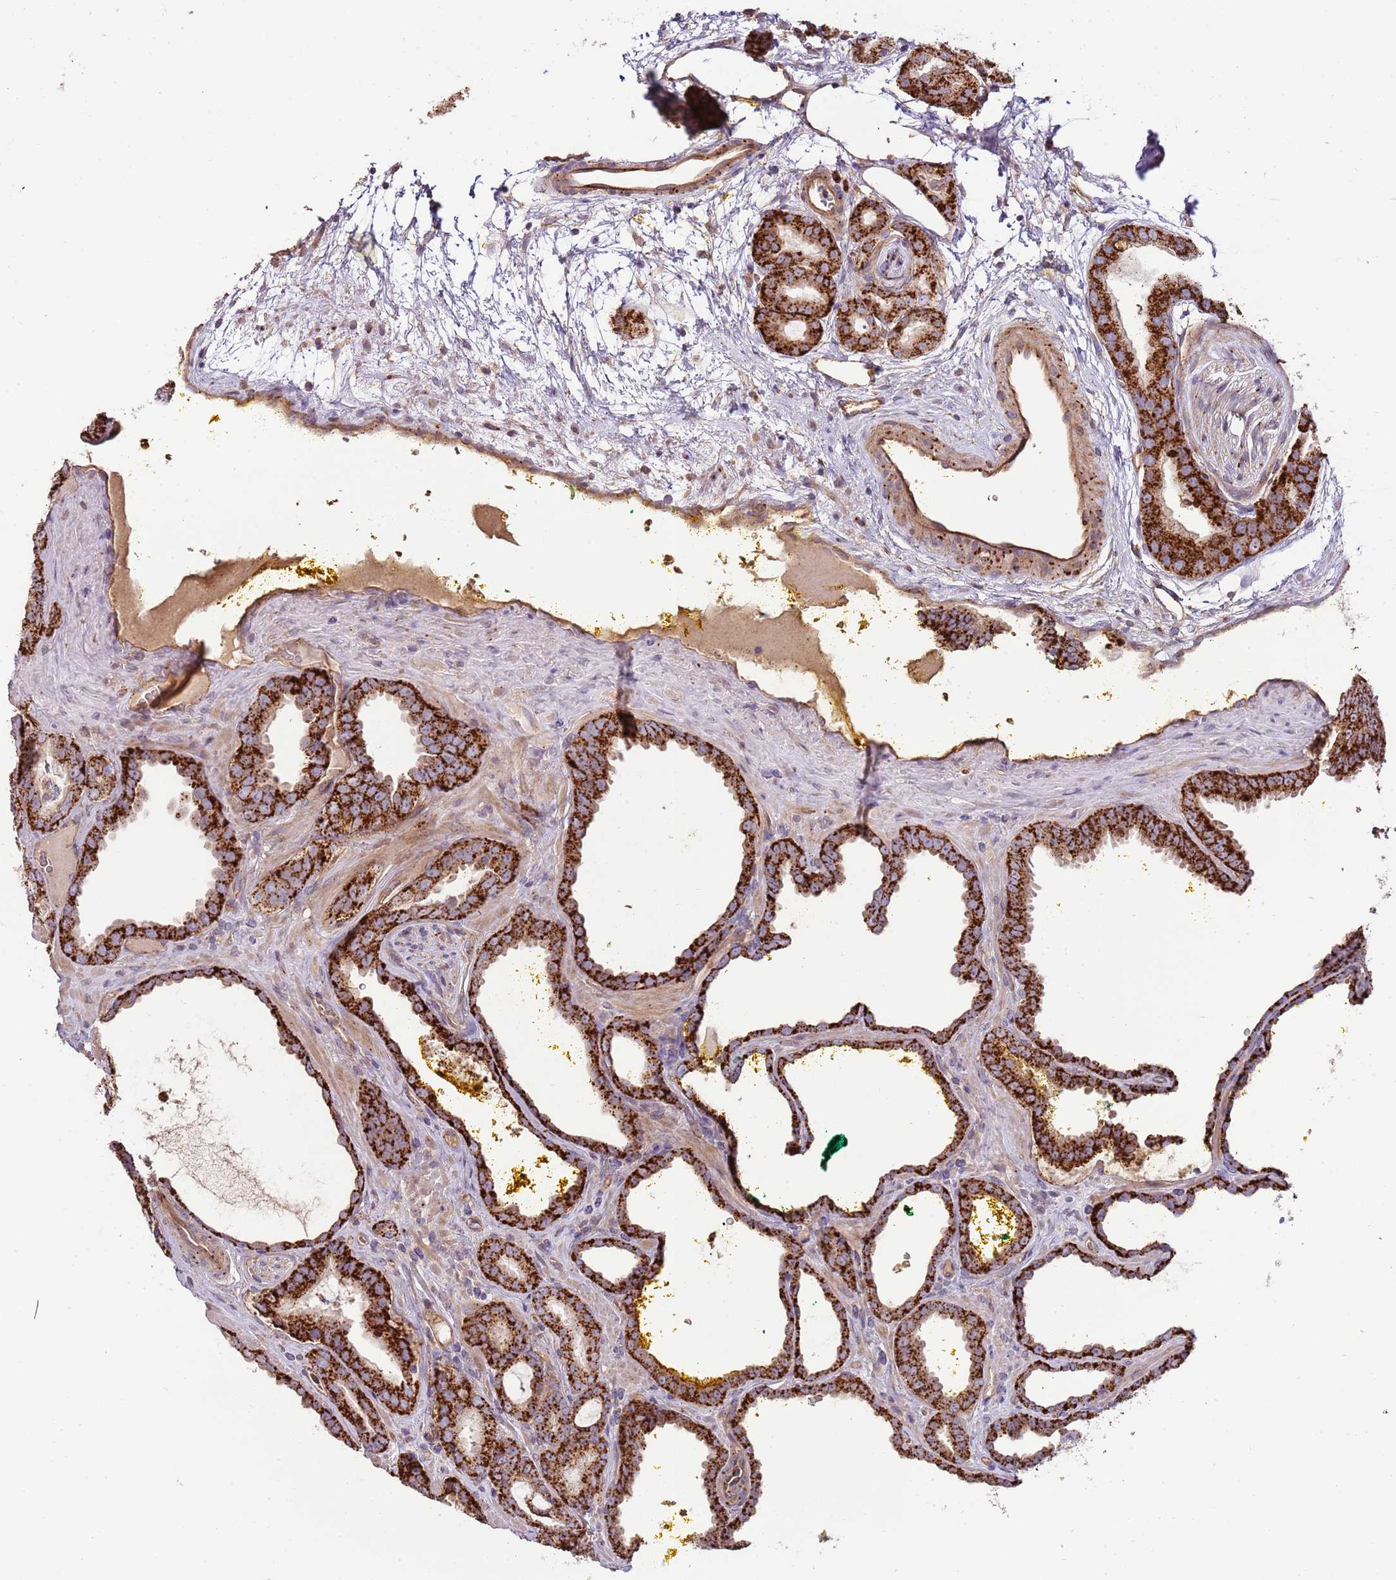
{"staining": {"intensity": "strong", "quantity": ">75%", "location": "cytoplasmic/membranous"}, "tissue": "prostate cancer", "cell_type": "Tumor cells", "image_type": "cancer", "snomed": [{"axis": "morphology", "description": "Adenocarcinoma, High grade"}, {"axis": "topography", "description": "Prostate"}], "caption": "This photomicrograph exhibits prostate cancer (high-grade adenocarcinoma) stained with immunohistochemistry to label a protein in brown. The cytoplasmic/membranous of tumor cells show strong positivity for the protein. Nuclei are counter-stained blue.", "gene": "DOCK6", "patient": {"sex": "male", "age": 72}}